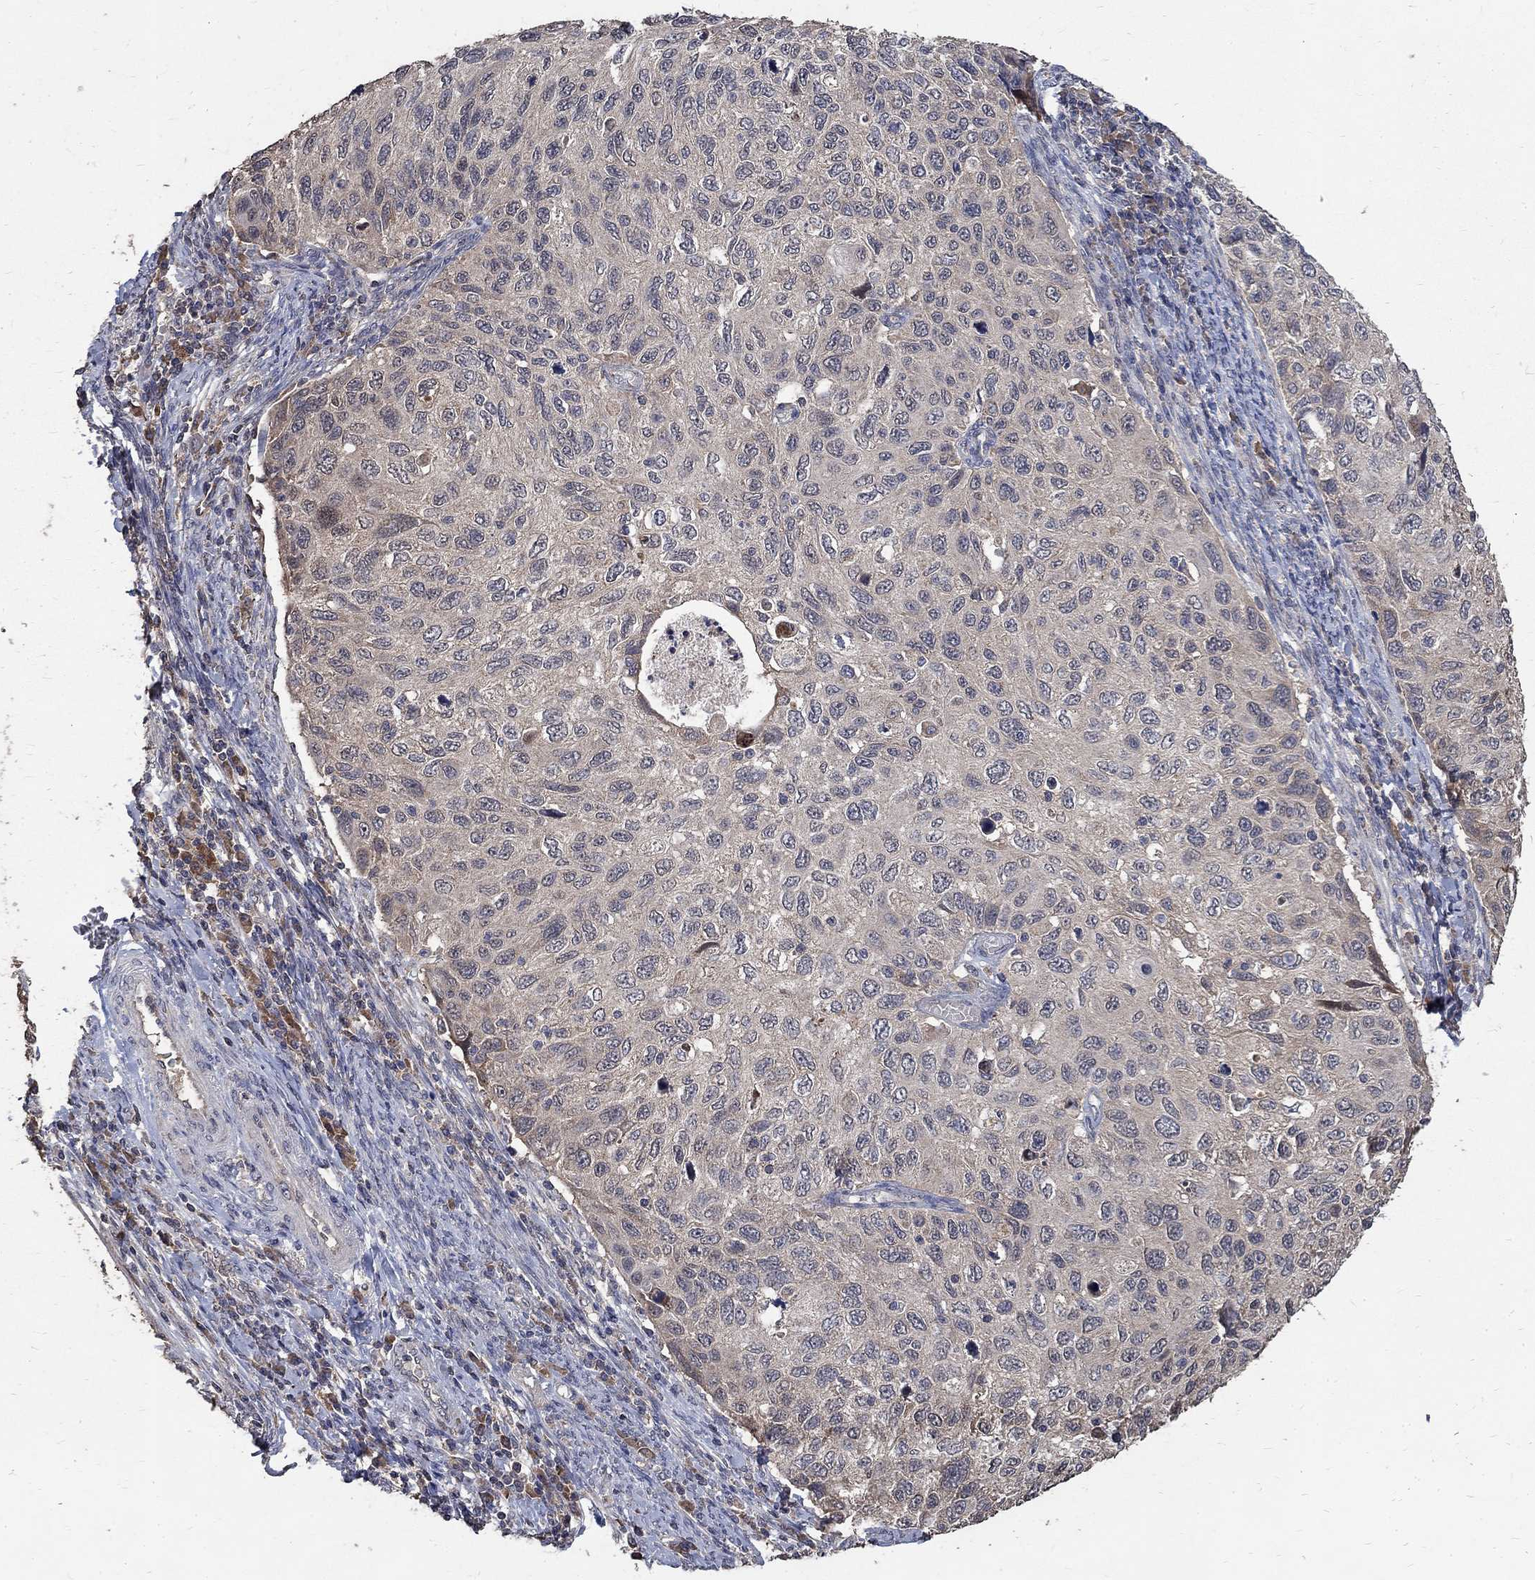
{"staining": {"intensity": "negative", "quantity": "none", "location": "none"}, "tissue": "cervical cancer", "cell_type": "Tumor cells", "image_type": "cancer", "snomed": [{"axis": "morphology", "description": "Squamous cell carcinoma, NOS"}, {"axis": "topography", "description": "Cervix"}], "caption": "A micrograph of cervical squamous cell carcinoma stained for a protein reveals no brown staining in tumor cells.", "gene": "C17orf75", "patient": {"sex": "female", "age": 70}}